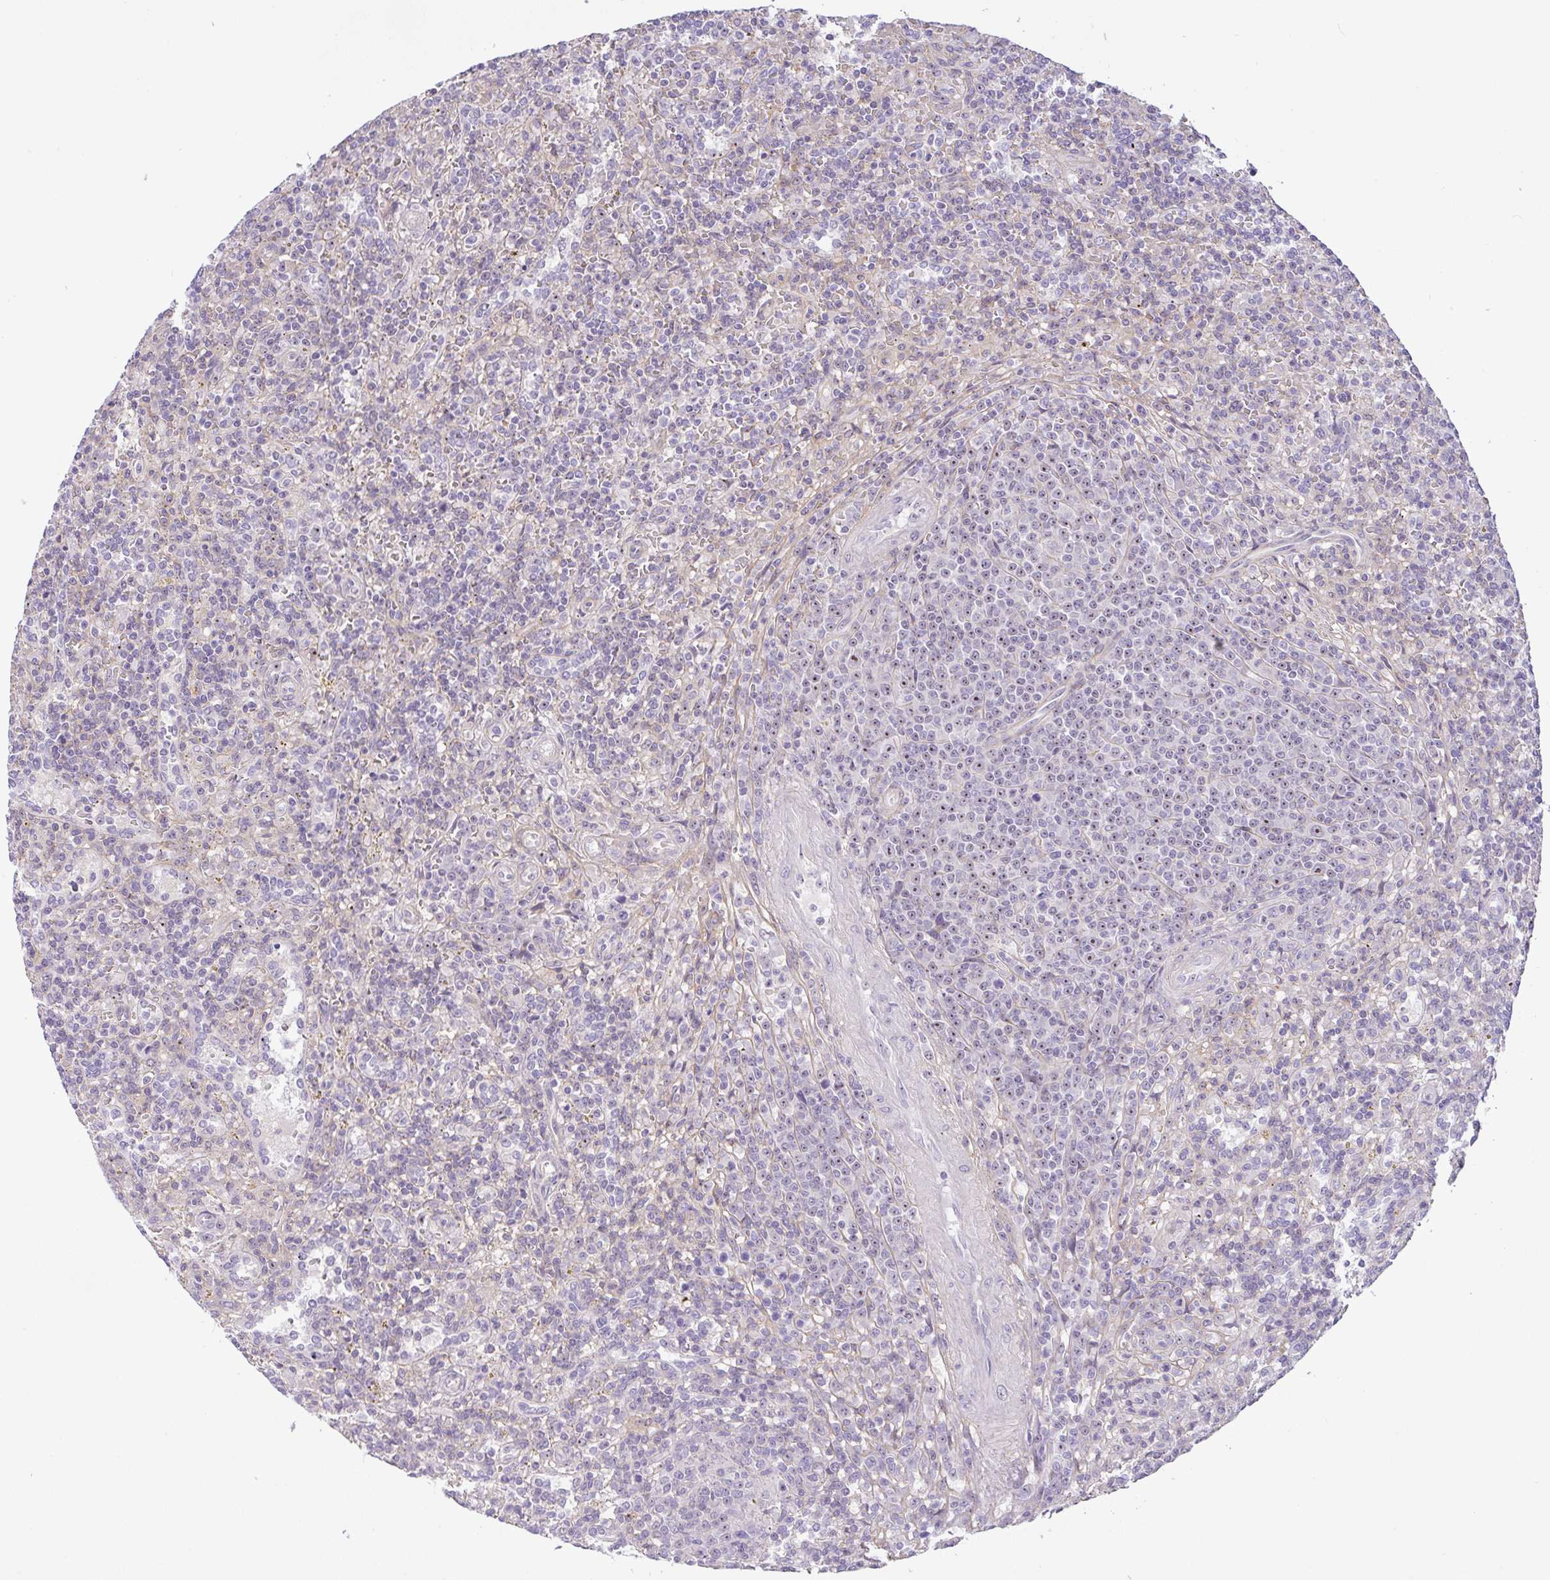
{"staining": {"intensity": "moderate", "quantity": "<25%", "location": "nuclear"}, "tissue": "lymphoma", "cell_type": "Tumor cells", "image_type": "cancer", "snomed": [{"axis": "morphology", "description": "Malignant lymphoma, non-Hodgkin's type, Low grade"}, {"axis": "topography", "description": "Spleen"}], "caption": "Brown immunohistochemical staining in low-grade malignant lymphoma, non-Hodgkin's type shows moderate nuclear expression in approximately <25% of tumor cells. (Stains: DAB (3,3'-diaminobenzidine) in brown, nuclei in blue, Microscopy: brightfield microscopy at high magnification).", "gene": "MXRA8", "patient": {"sex": "male", "age": 67}}